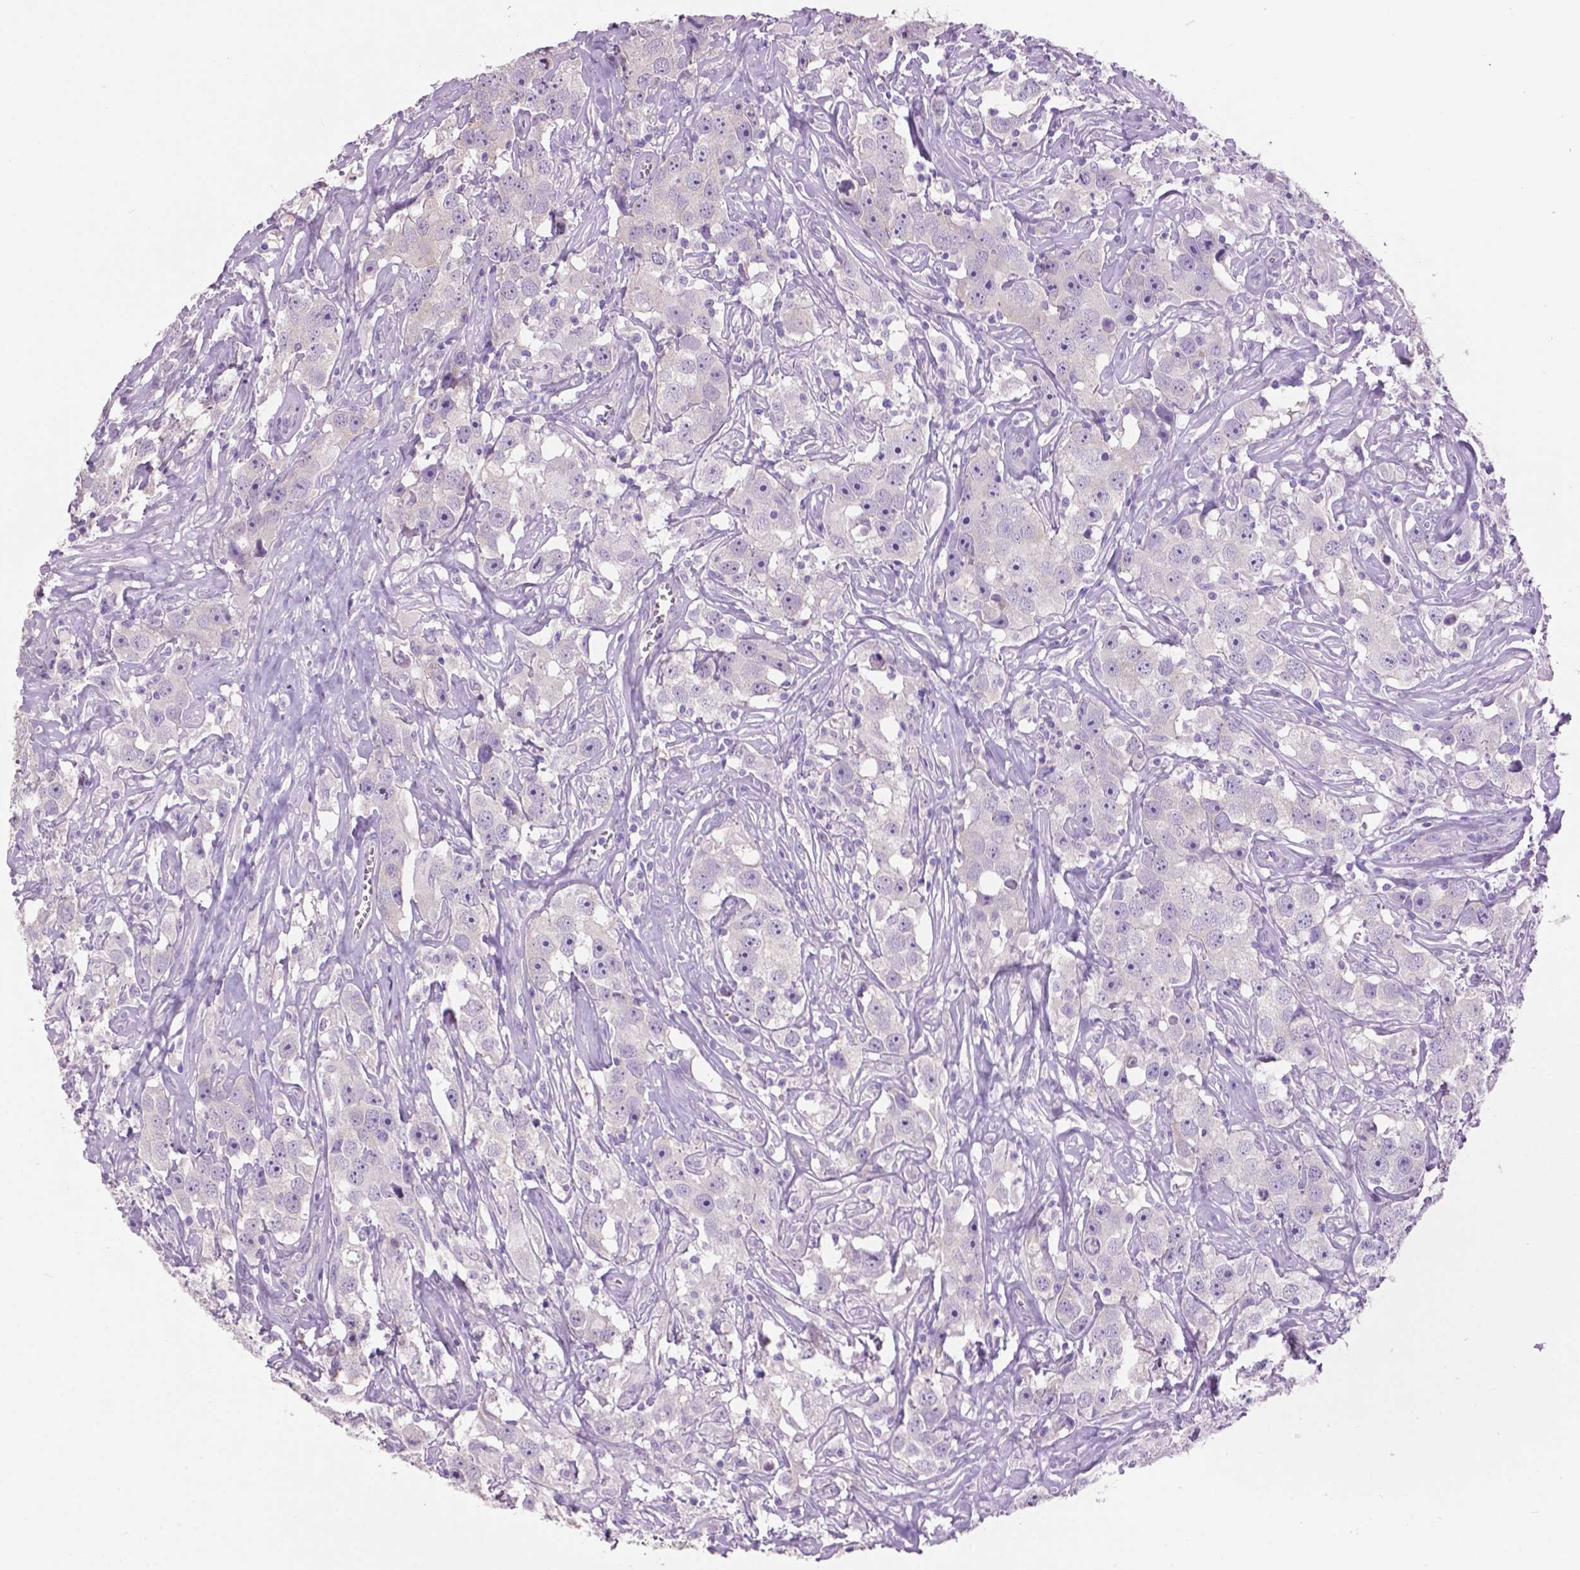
{"staining": {"intensity": "negative", "quantity": "none", "location": "none"}, "tissue": "testis cancer", "cell_type": "Tumor cells", "image_type": "cancer", "snomed": [{"axis": "morphology", "description": "Seminoma, NOS"}, {"axis": "topography", "description": "Testis"}], "caption": "Immunohistochemical staining of human testis seminoma displays no significant positivity in tumor cells.", "gene": "CRYBA4", "patient": {"sex": "male", "age": 49}}